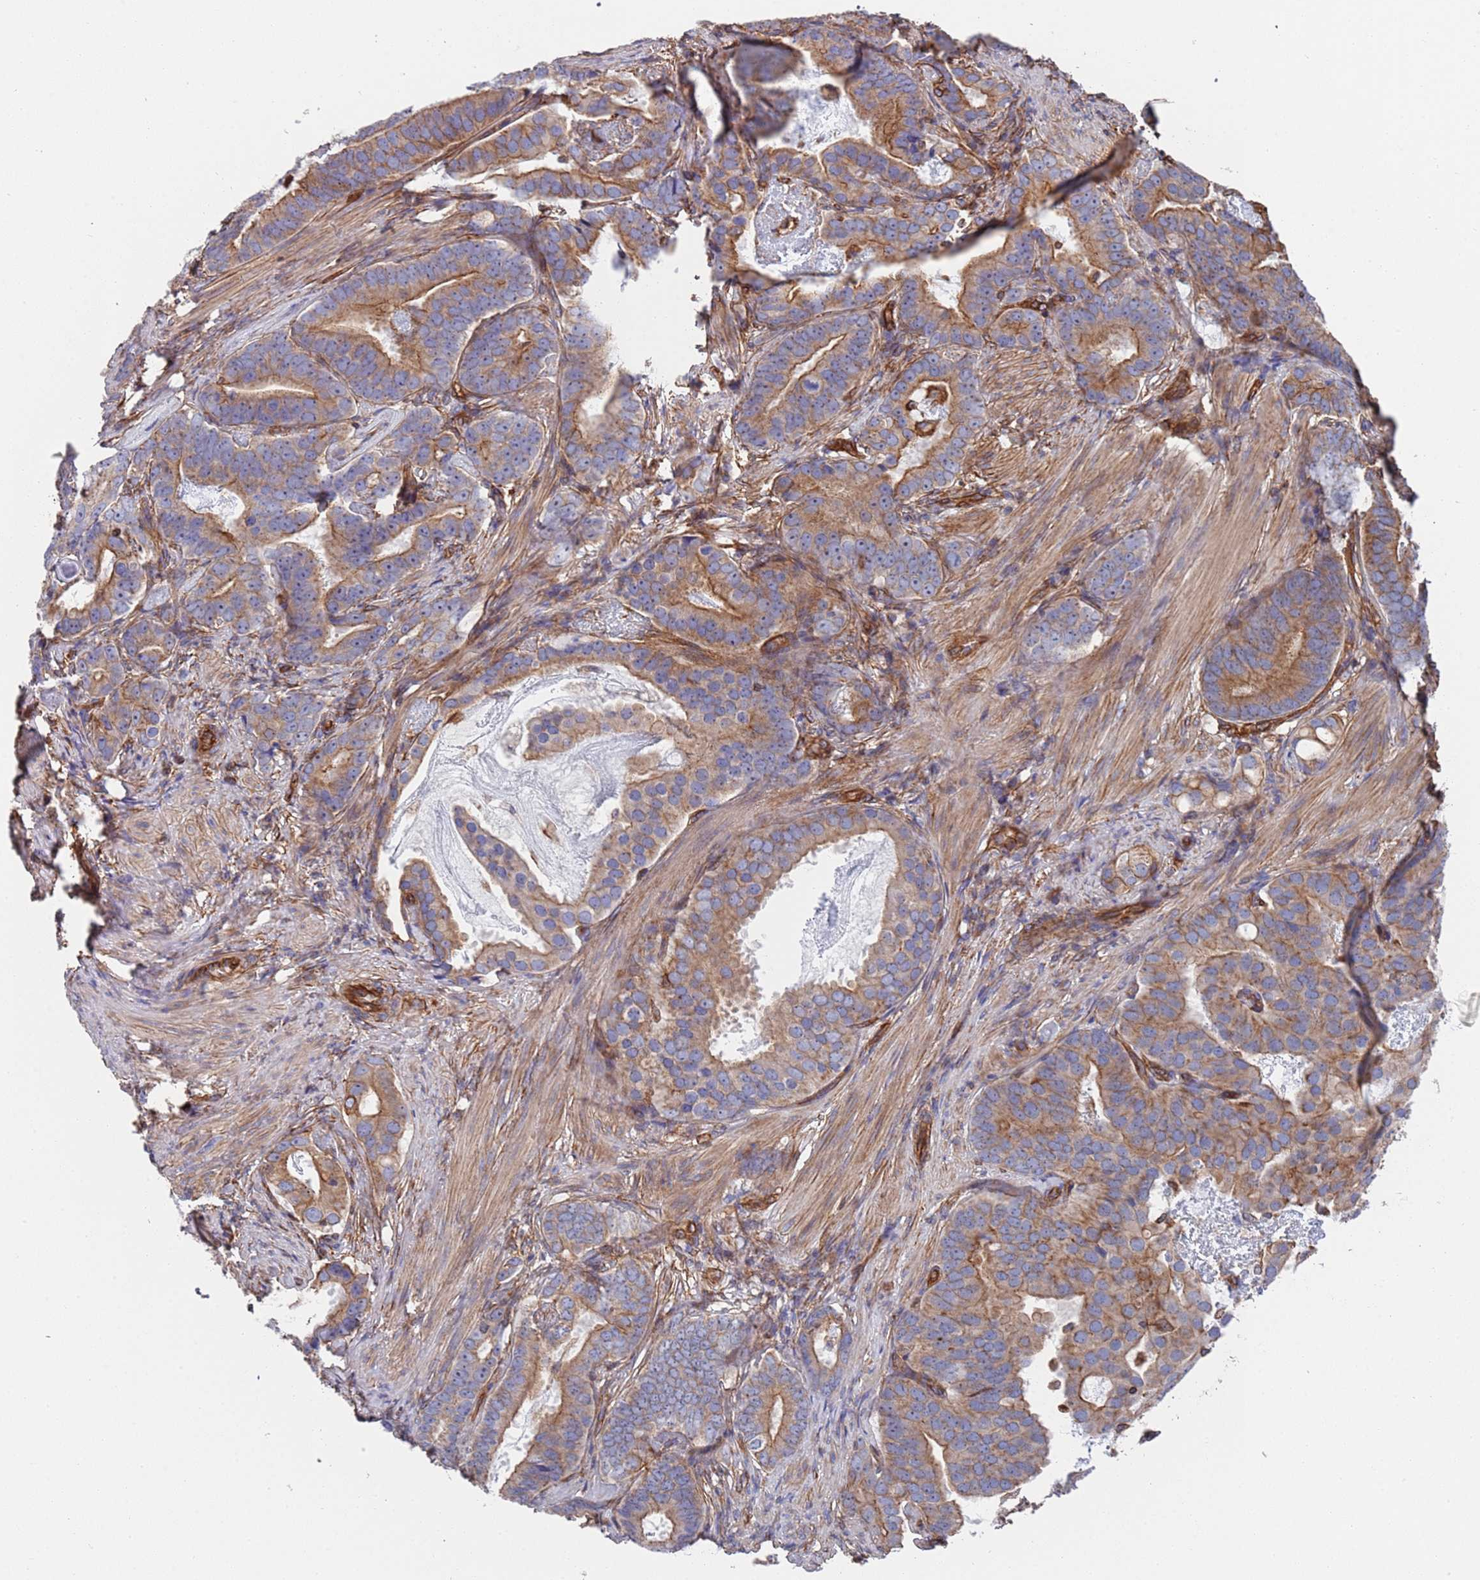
{"staining": {"intensity": "moderate", "quantity": ">75%", "location": "cytoplasmic/membranous"}, "tissue": "prostate cancer", "cell_type": "Tumor cells", "image_type": "cancer", "snomed": [{"axis": "morphology", "description": "Adenocarcinoma, Low grade"}, {"axis": "topography", "description": "Prostate"}], "caption": "Immunohistochemistry image of prostate adenocarcinoma (low-grade) stained for a protein (brown), which demonstrates medium levels of moderate cytoplasmic/membranous expression in about >75% of tumor cells.", "gene": "JAKMIP2", "patient": {"sex": "male", "age": 71}}